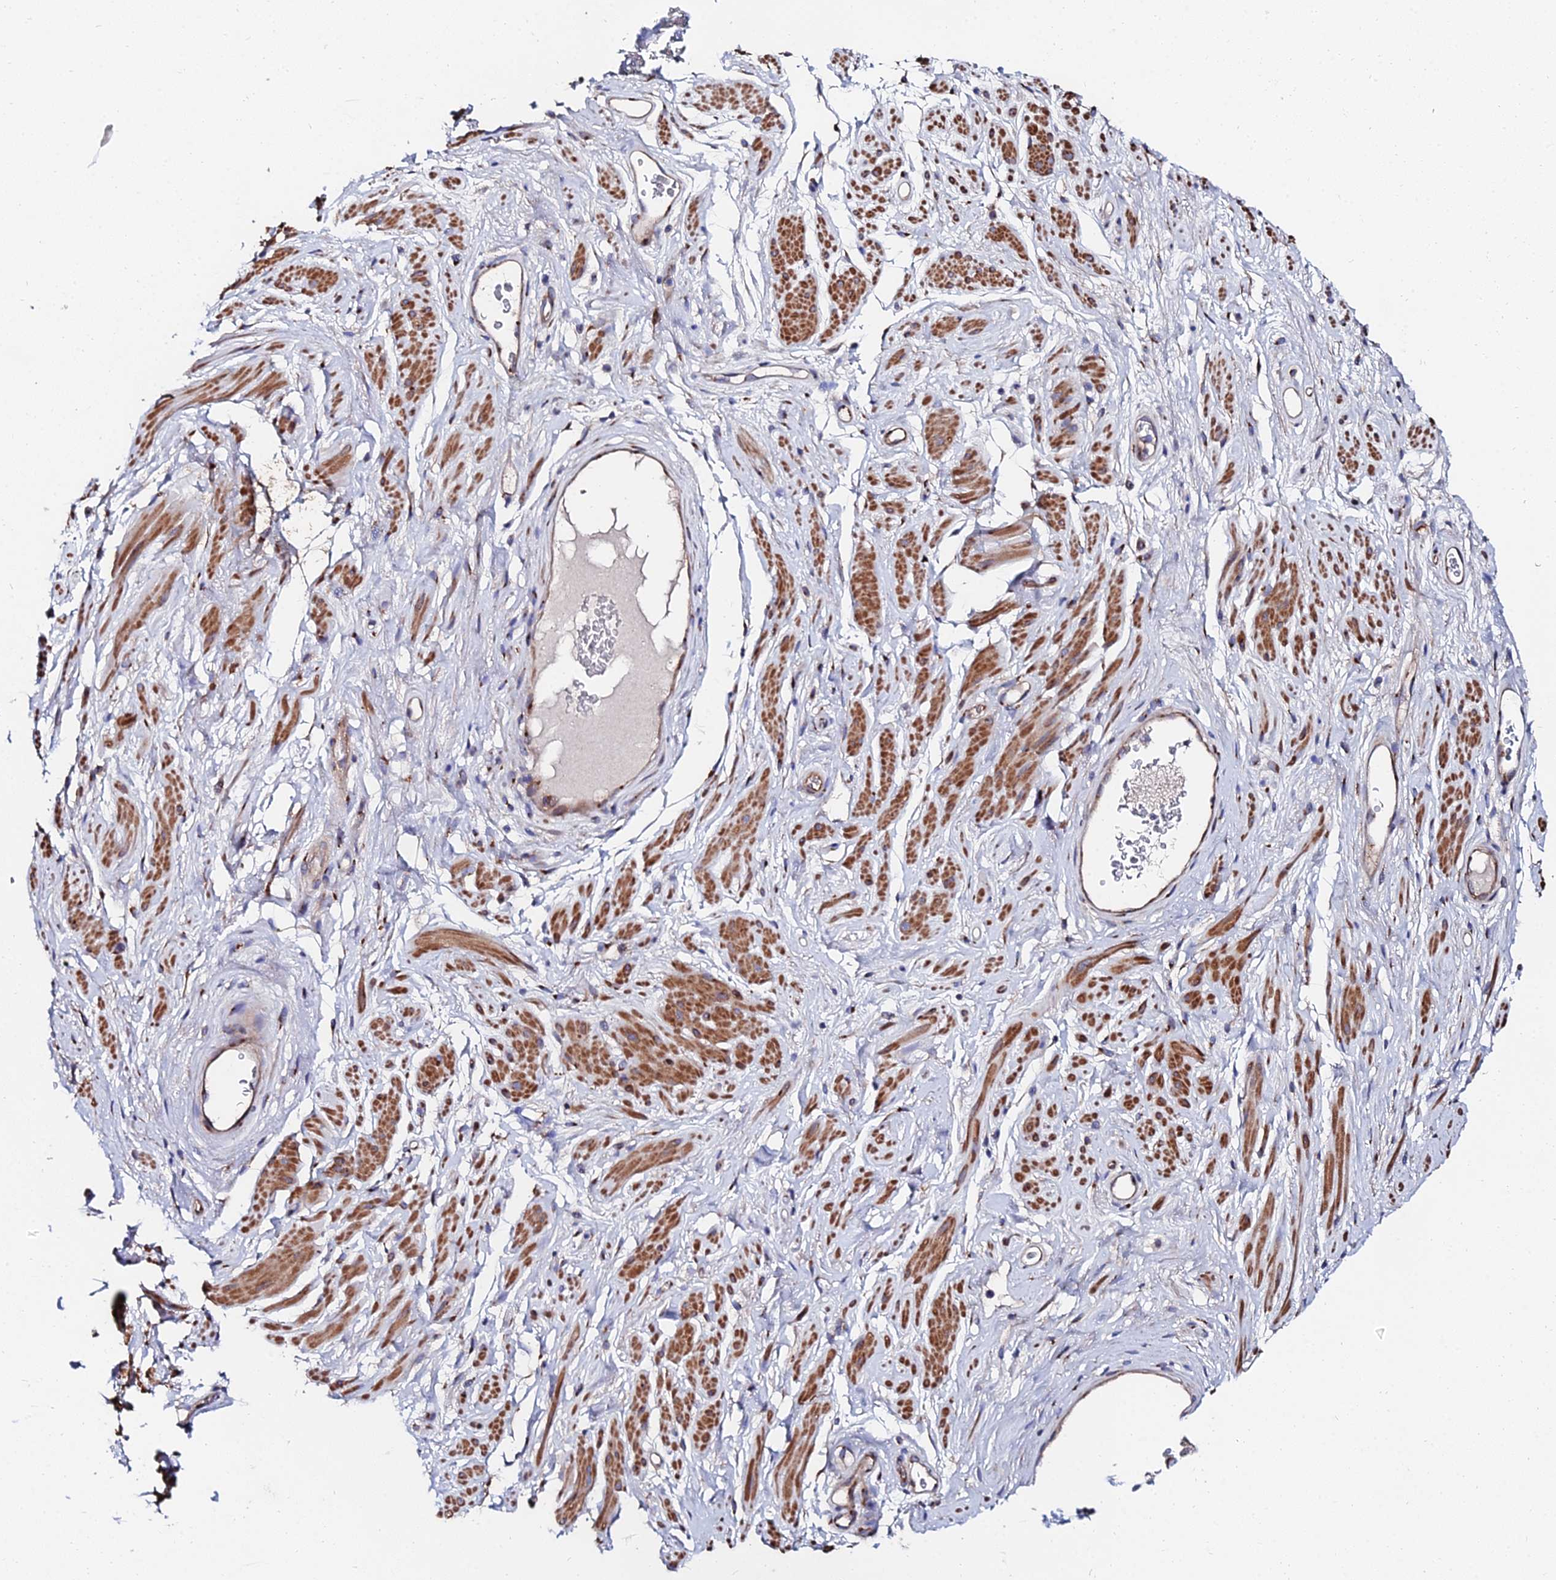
{"staining": {"intensity": "weak", "quantity": ">75%", "location": "cytoplasmic/membranous"}, "tissue": "adipose tissue", "cell_type": "Adipocytes", "image_type": "normal", "snomed": [{"axis": "morphology", "description": "Normal tissue, NOS"}, {"axis": "morphology", "description": "Adenocarcinoma, NOS"}, {"axis": "topography", "description": "Rectum"}, {"axis": "topography", "description": "Vagina"}, {"axis": "topography", "description": "Peripheral nerve tissue"}], "caption": "DAB immunohistochemical staining of normal adipose tissue demonstrates weak cytoplasmic/membranous protein positivity in about >75% of adipocytes. (DAB (3,3'-diaminobenzidine) IHC with brightfield microscopy, high magnification).", "gene": "BORCS8", "patient": {"sex": "female", "age": 71}}